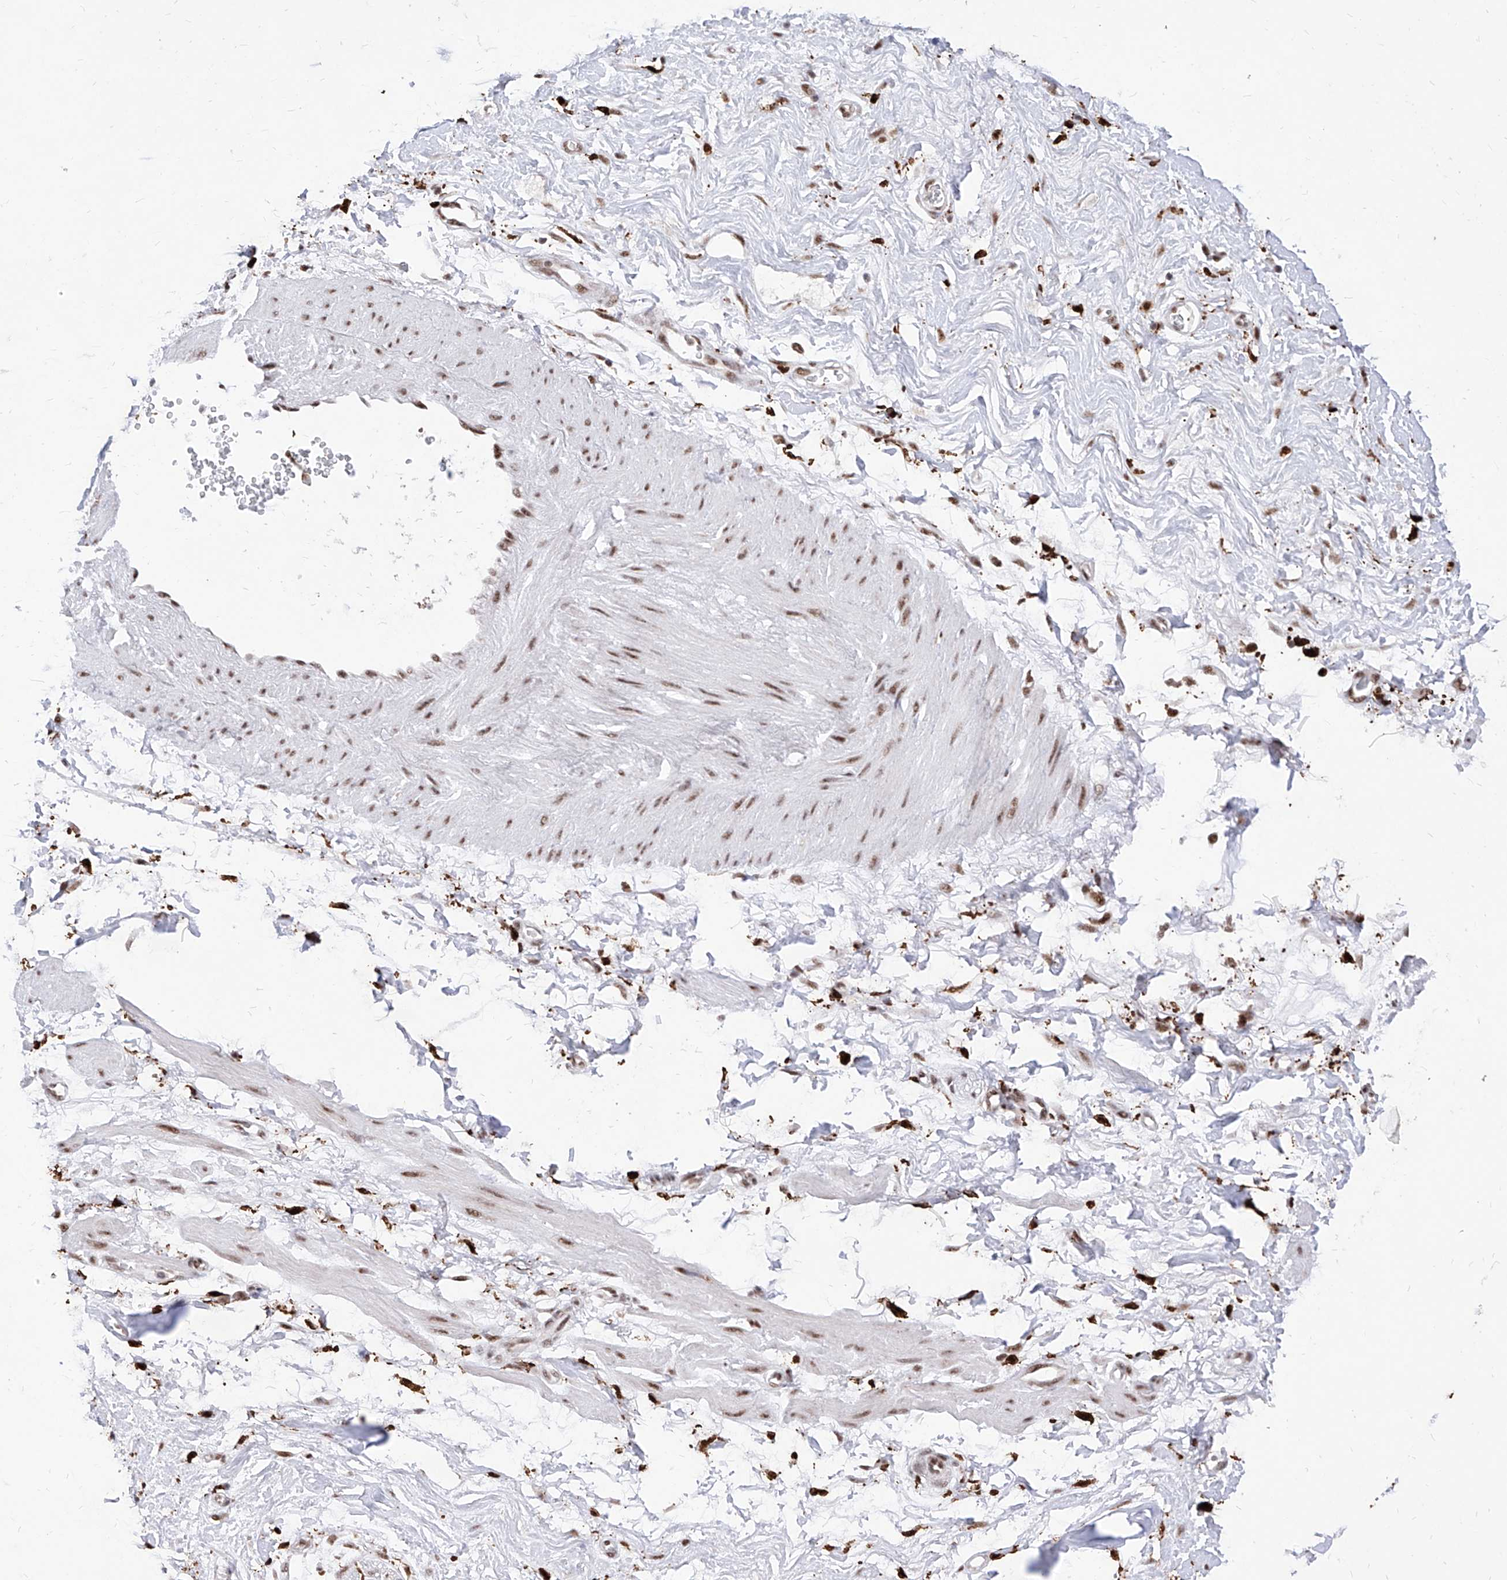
{"staining": {"intensity": "negative", "quantity": "none", "location": "none"}, "tissue": "adipose tissue", "cell_type": "Adipocytes", "image_type": "normal", "snomed": [{"axis": "morphology", "description": "Normal tissue, NOS"}, {"axis": "morphology", "description": "Adenocarcinoma, NOS"}, {"axis": "topography", "description": "Pancreas"}, {"axis": "topography", "description": "Peripheral nerve tissue"}], "caption": "The photomicrograph demonstrates no significant positivity in adipocytes of adipose tissue. Nuclei are stained in blue.", "gene": "PHF5A", "patient": {"sex": "male", "age": 59}}